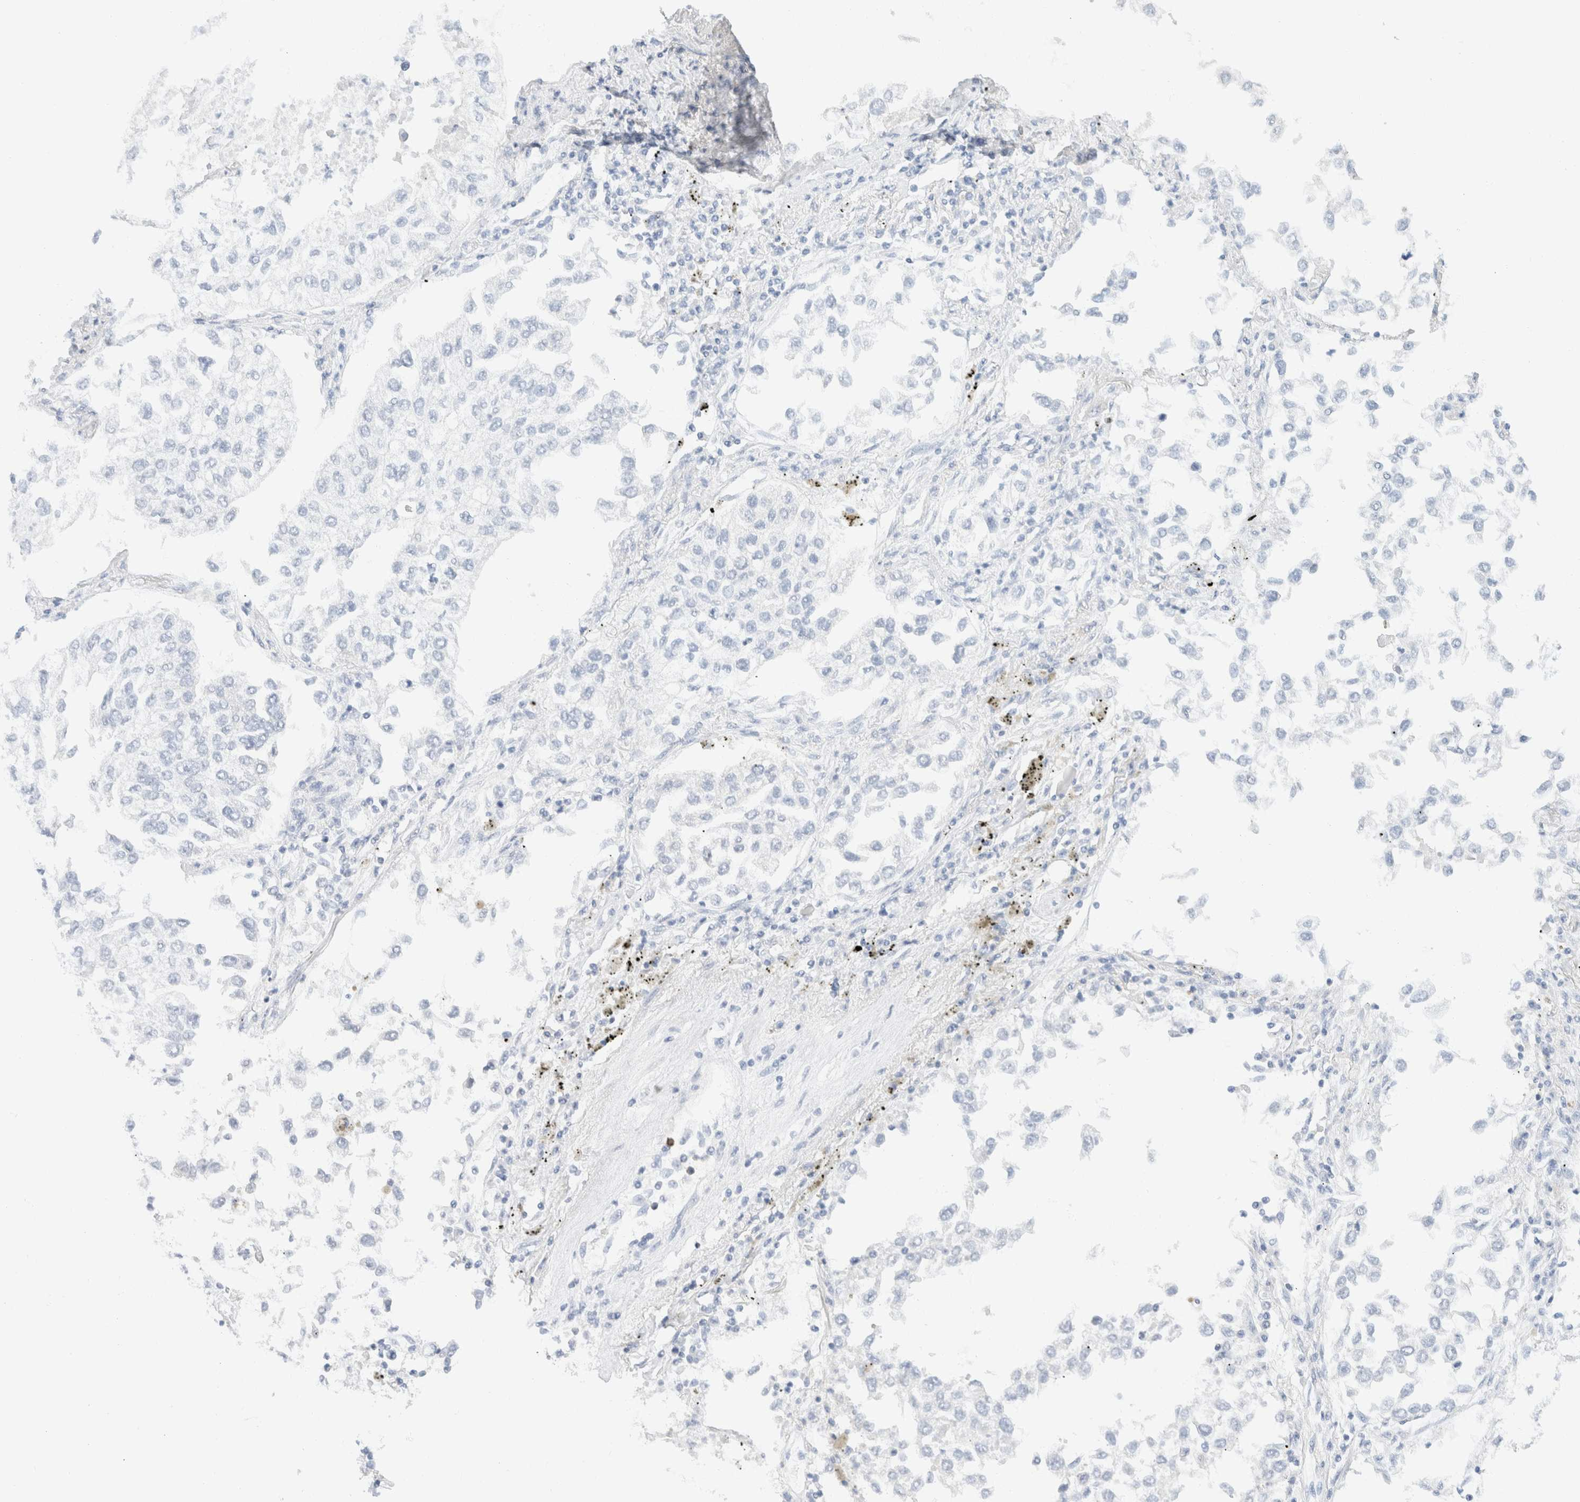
{"staining": {"intensity": "negative", "quantity": "none", "location": "none"}, "tissue": "lung cancer", "cell_type": "Tumor cells", "image_type": "cancer", "snomed": [{"axis": "morphology", "description": "Inflammation, NOS"}, {"axis": "morphology", "description": "Adenocarcinoma, NOS"}, {"axis": "topography", "description": "Lung"}], "caption": "This is an immunohistochemistry micrograph of lung cancer (adenocarcinoma). There is no expression in tumor cells.", "gene": "SH3GLB2", "patient": {"sex": "male", "age": 63}}